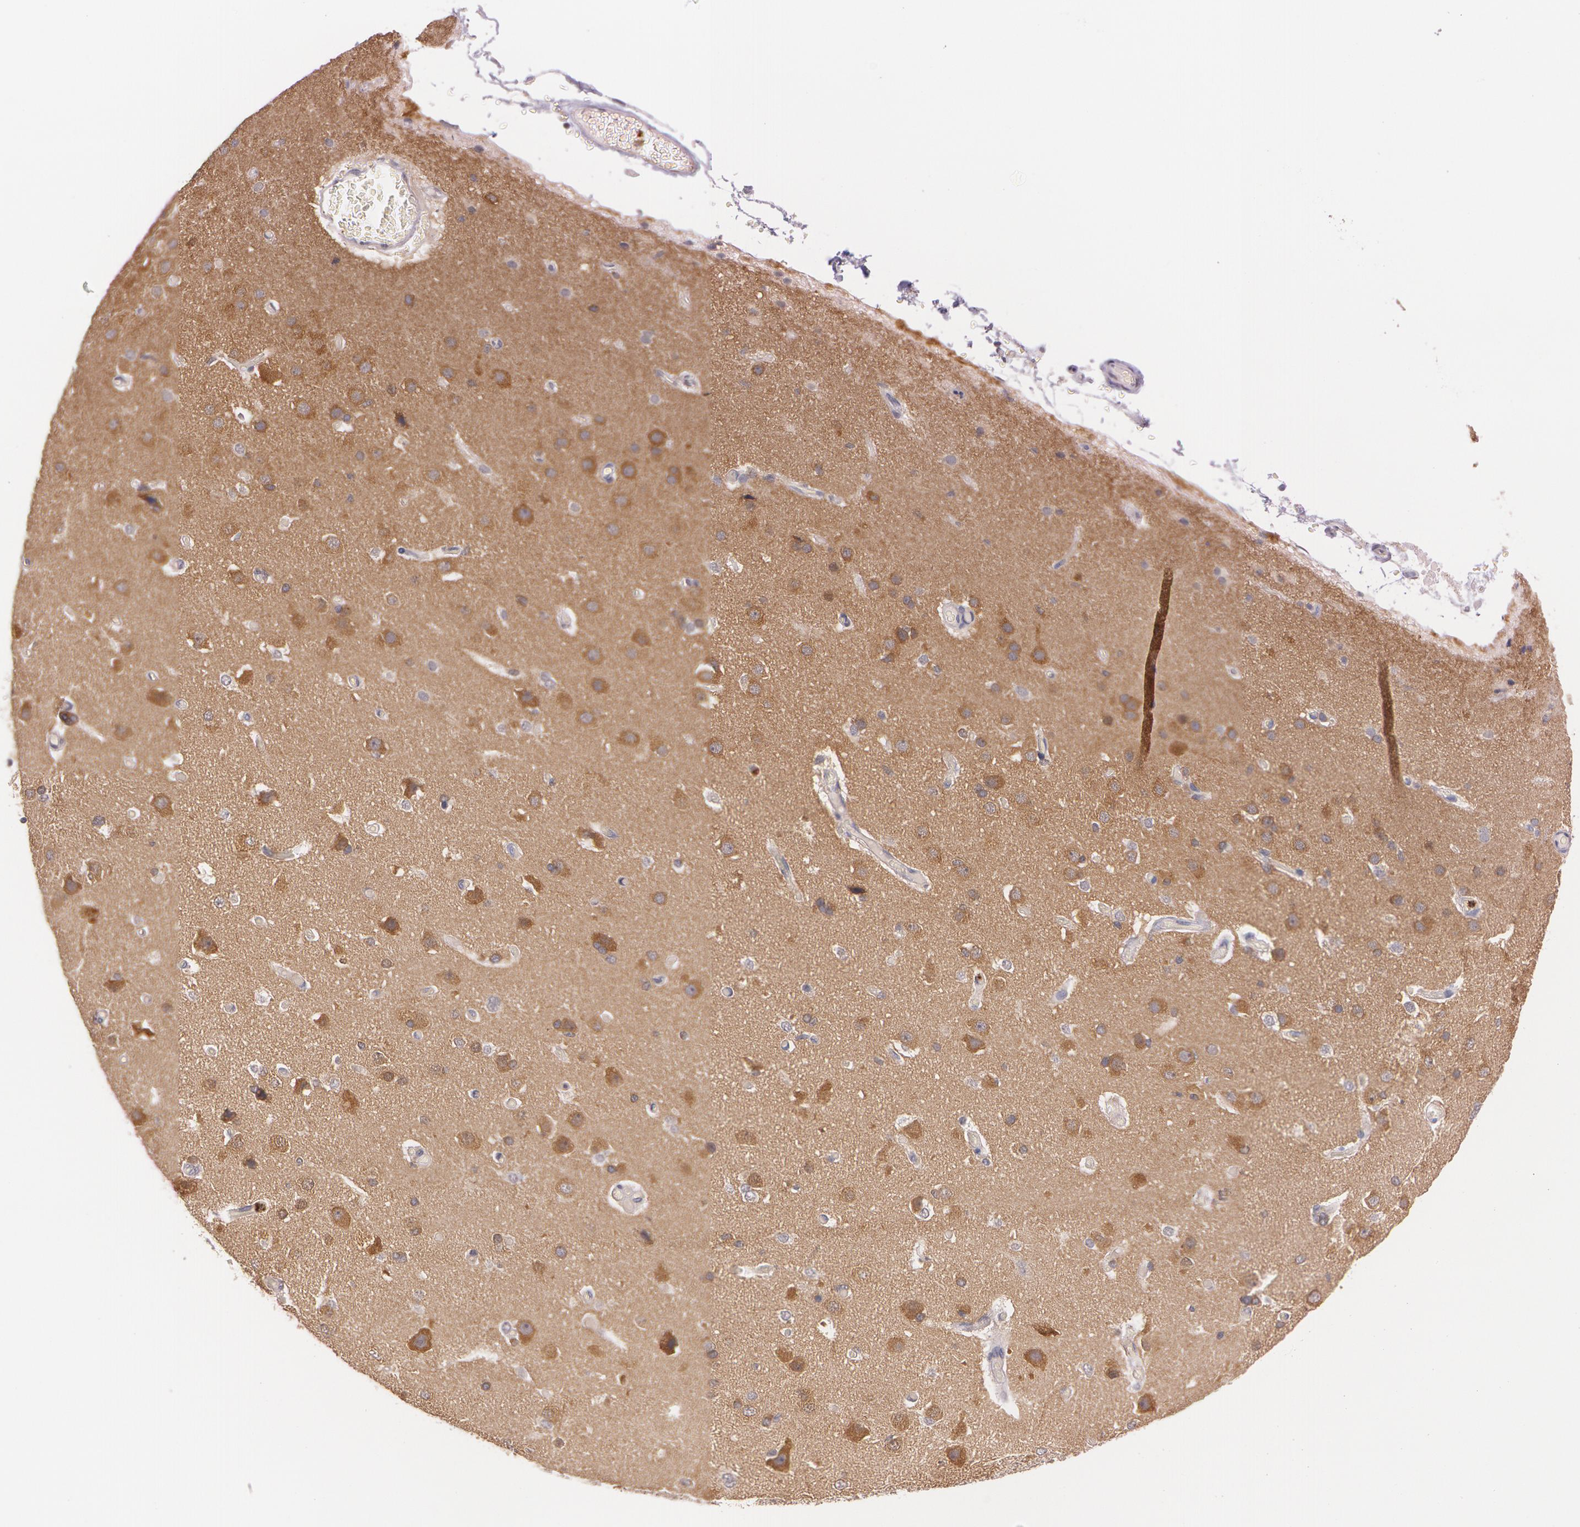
{"staining": {"intensity": "negative", "quantity": "none", "location": "none"}, "tissue": "cerebral cortex", "cell_type": "Endothelial cells", "image_type": "normal", "snomed": [{"axis": "morphology", "description": "Normal tissue, NOS"}, {"axis": "morphology", "description": "Glioma, malignant, High grade"}, {"axis": "topography", "description": "Cerebral cortex"}], "caption": "DAB (3,3'-diaminobenzidine) immunohistochemical staining of benign human cerebral cortex displays no significant staining in endothelial cells. (Immunohistochemistry (ihc), brightfield microscopy, high magnification).", "gene": "ATG2B", "patient": {"sex": "male", "age": 77}}